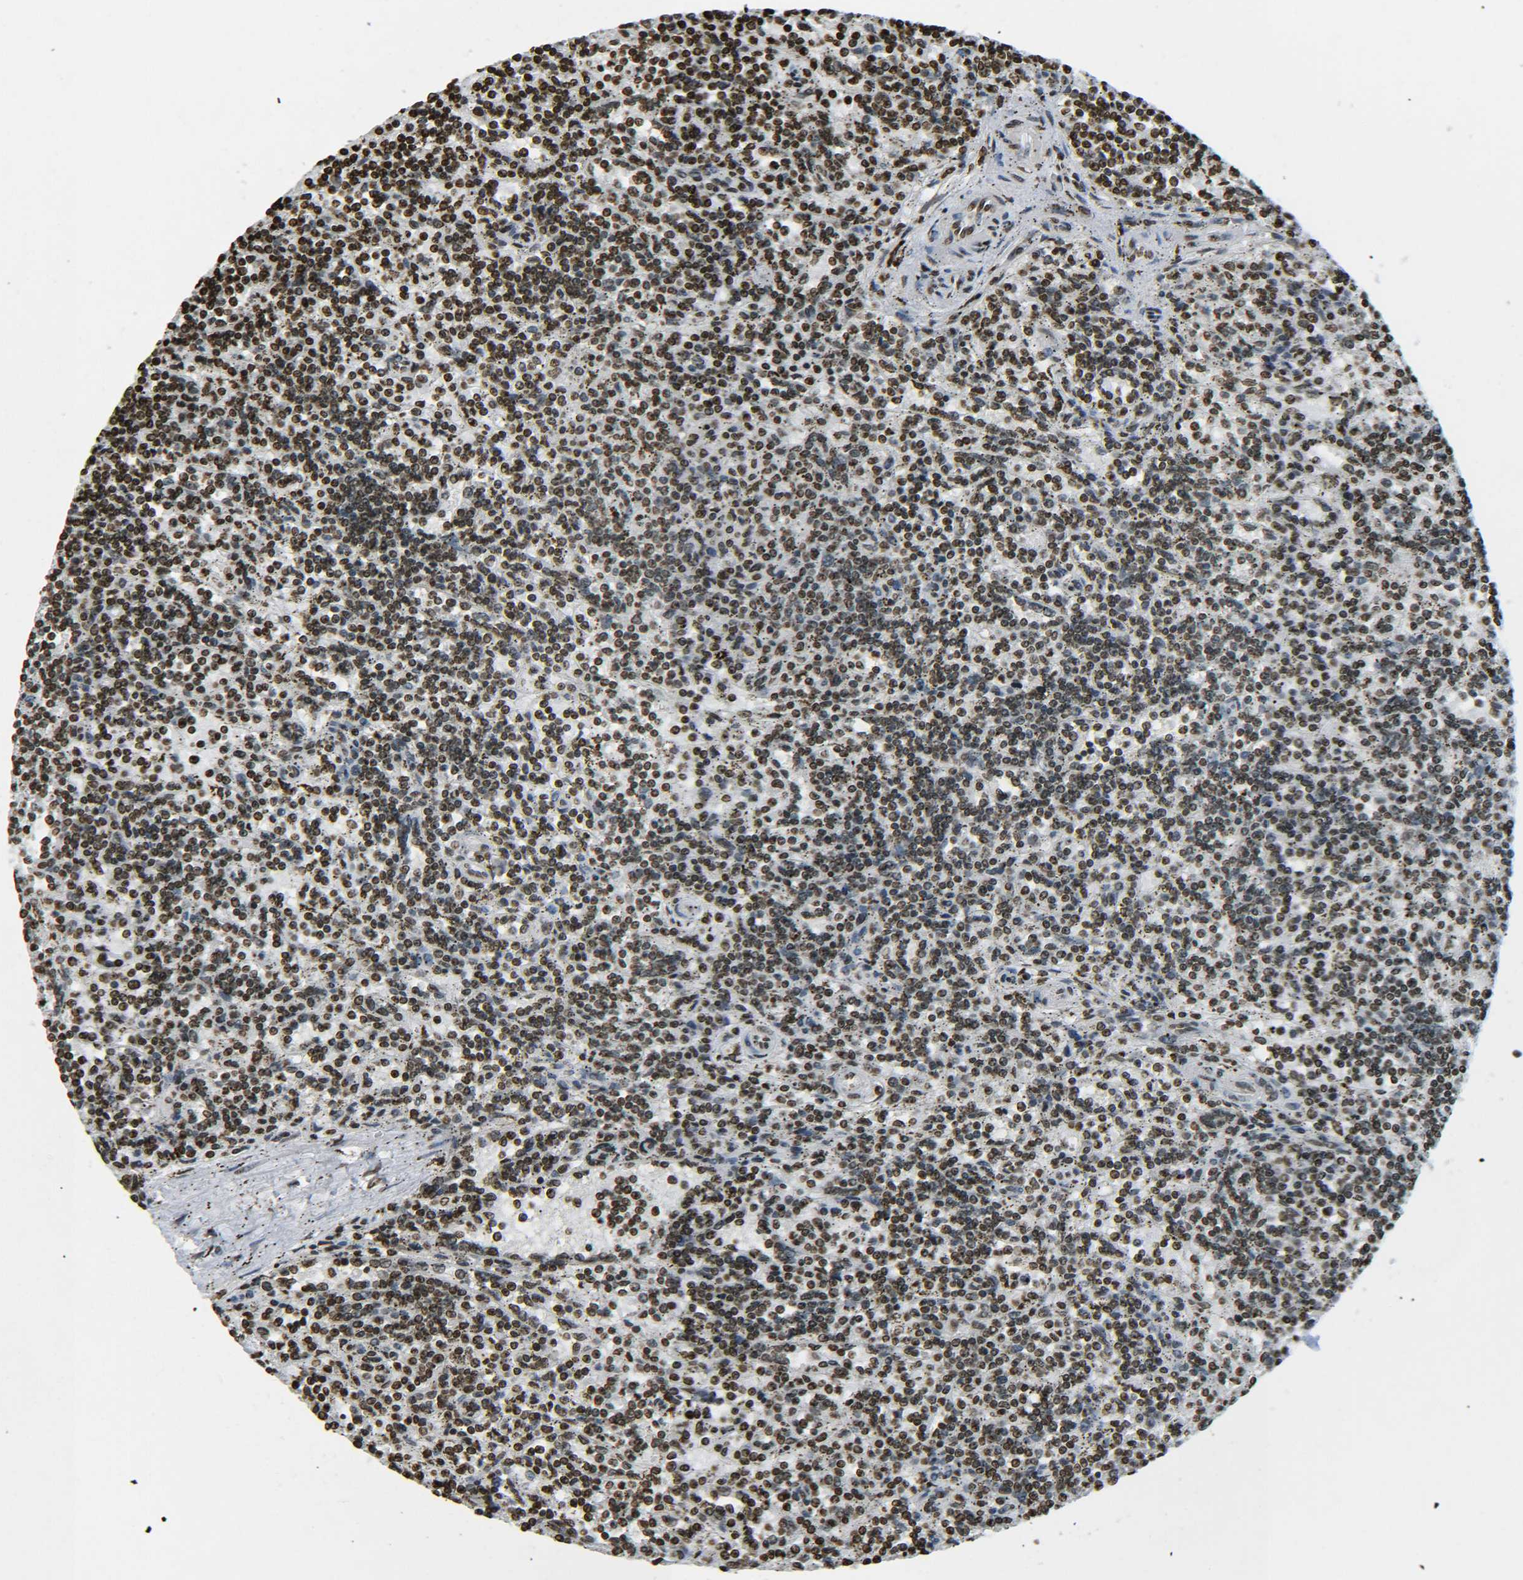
{"staining": {"intensity": "strong", "quantity": ">75%", "location": "nuclear"}, "tissue": "lymphoma", "cell_type": "Tumor cells", "image_type": "cancer", "snomed": [{"axis": "morphology", "description": "Malignant lymphoma, non-Hodgkin's type, Low grade"}, {"axis": "topography", "description": "Spleen"}], "caption": "About >75% of tumor cells in lymphoma demonstrate strong nuclear protein staining as visualized by brown immunohistochemical staining.", "gene": "H4C16", "patient": {"sex": "male", "age": 73}}